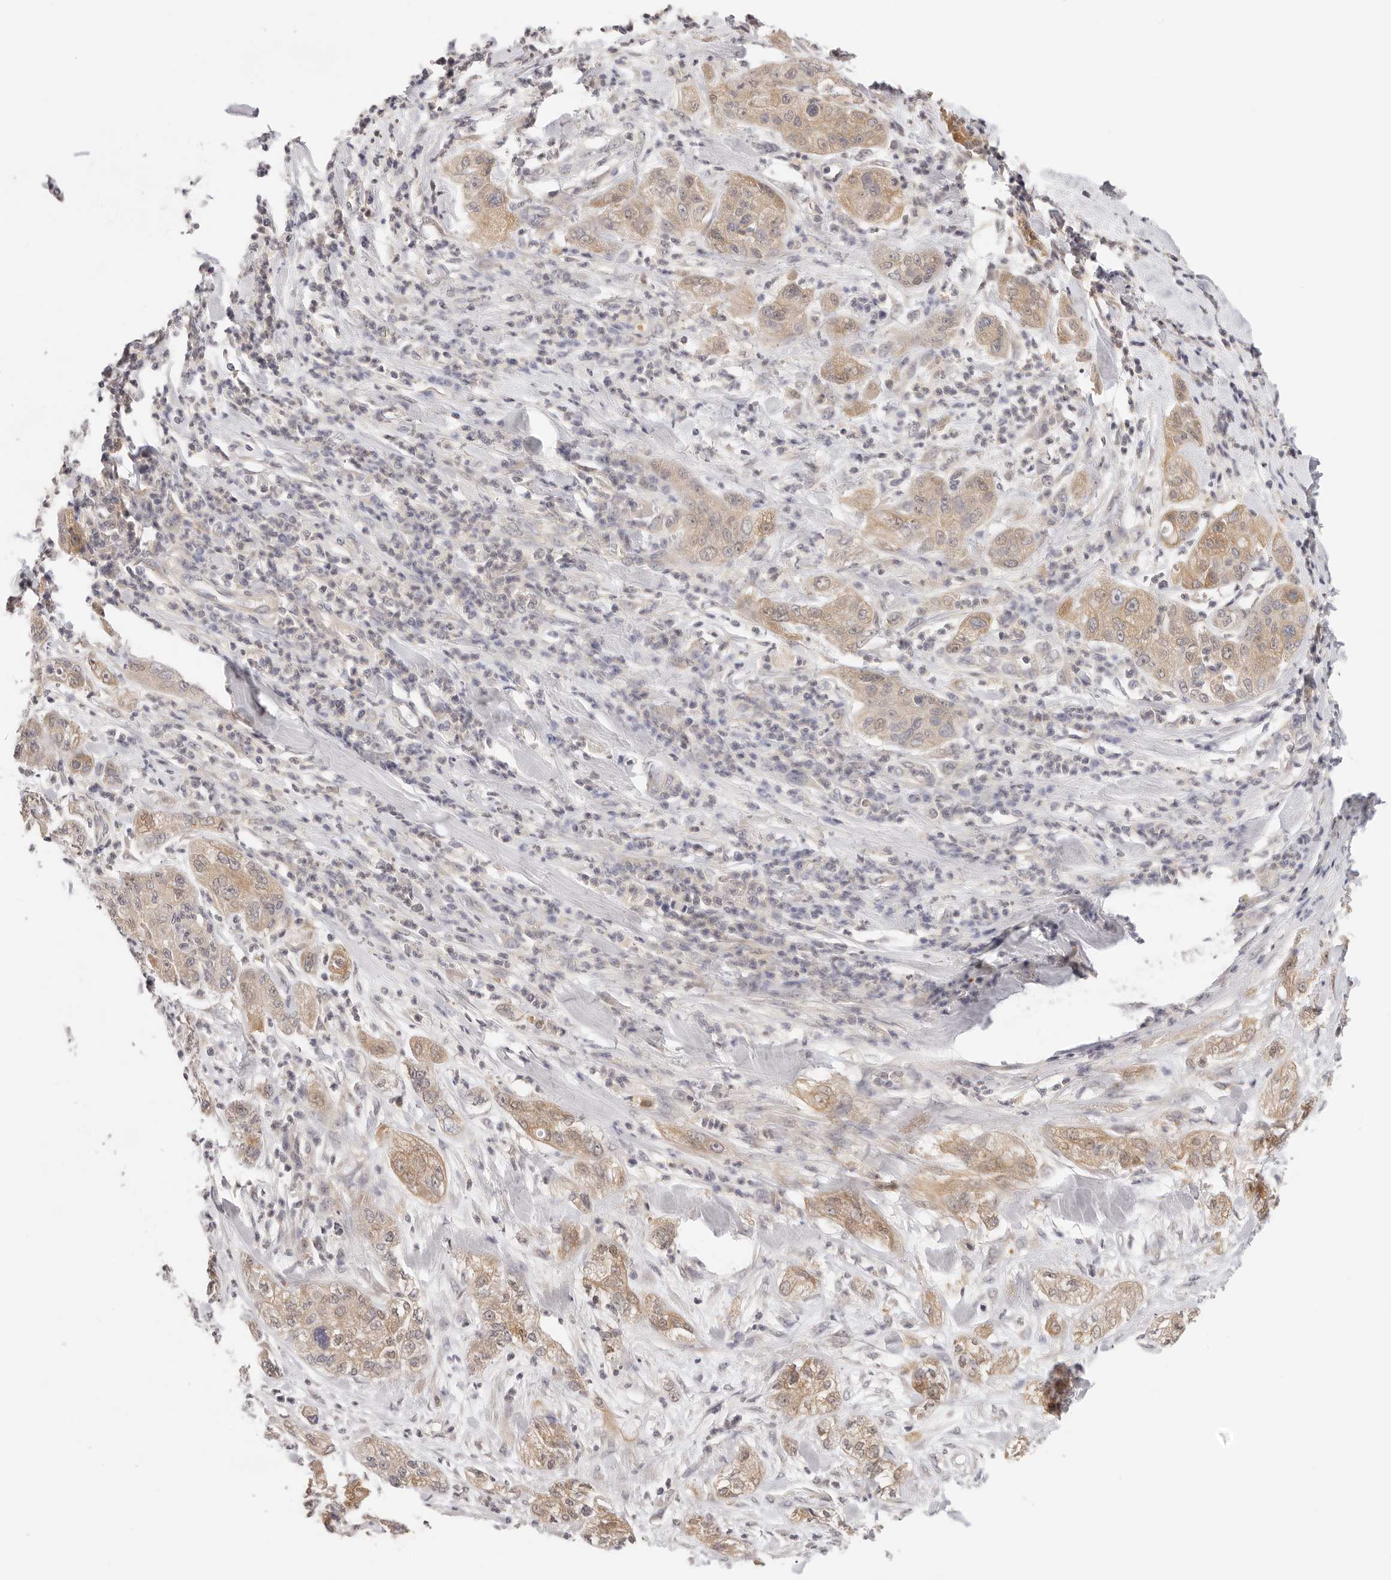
{"staining": {"intensity": "weak", "quantity": ">75%", "location": "cytoplasmic/membranous"}, "tissue": "pancreatic cancer", "cell_type": "Tumor cells", "image_type": "cancer", "snomed": [{"axis": "morphology", "description": "Adenocarcinoma, NOS"}, {"axis": "topography", "description": "Pancreas"}], "caption": "Brown immunohistochemical staining in human adenocarcinoma (pancreatic) demonstrates weak cytoplasmic/membranous staining in approximately >75% of tumor cells.", "gene": "GGPS1", "patient": {"sex": "female", "age": 78}}